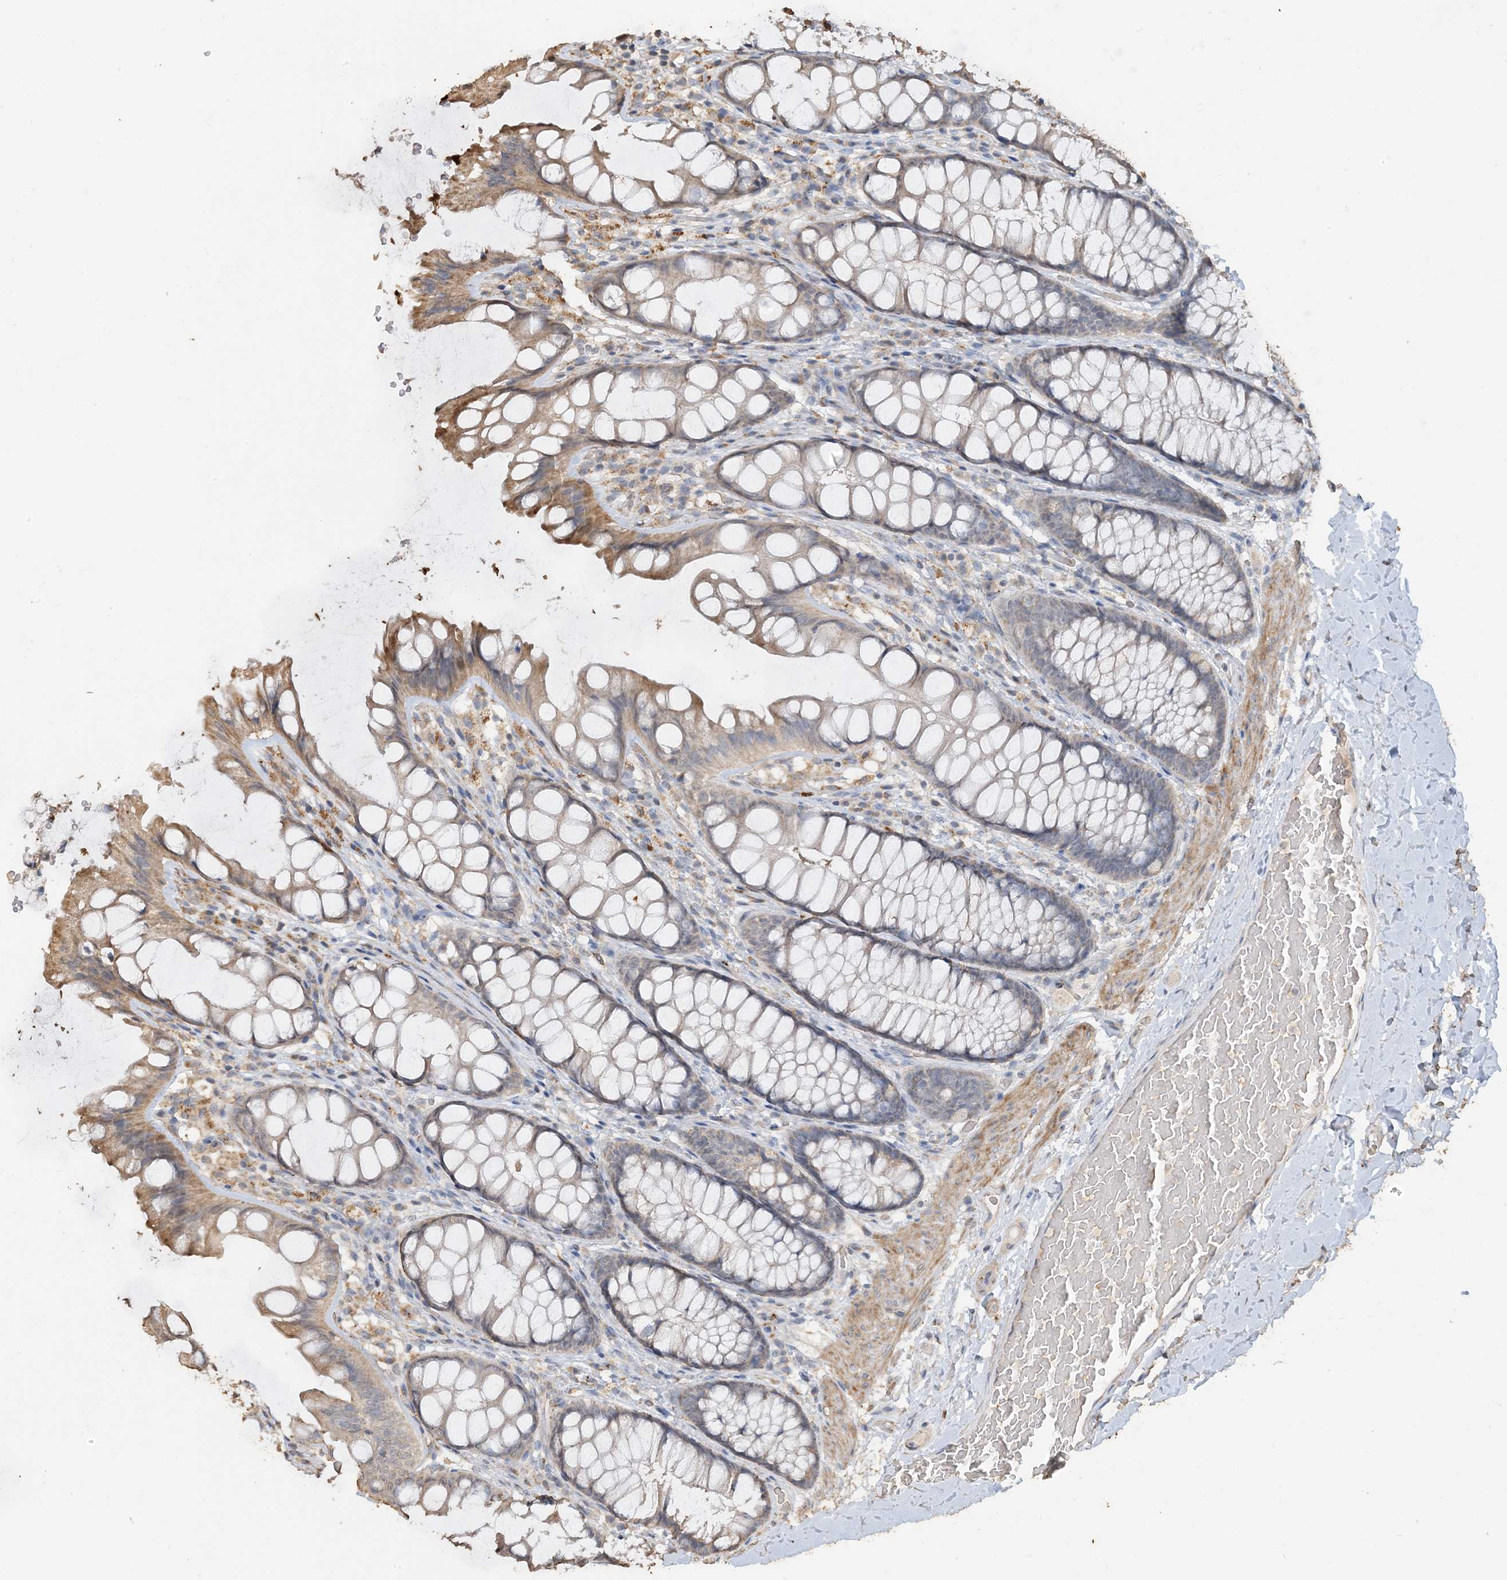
{"staining": {"intensity": "weak", "quantity": ">75%", "location": "cytoplasmic/membranous"}, "tissue": "colon", "cell_type": "Endothelial cells", "image_type": "normal", "snomed": [{"axis": "morphology", "description": "Normal tissue, NOS"}, {"axis": "topography", "description": "Colon"}], "caption": "A high-resolution photomicrograph shows IHC staining of benign colon, which shows weak cytoplasmic/membranous expression in about >75% of endothelial cells.", "gene": "SFMBT2", "patient": {"sex": "male", "age": 47}}